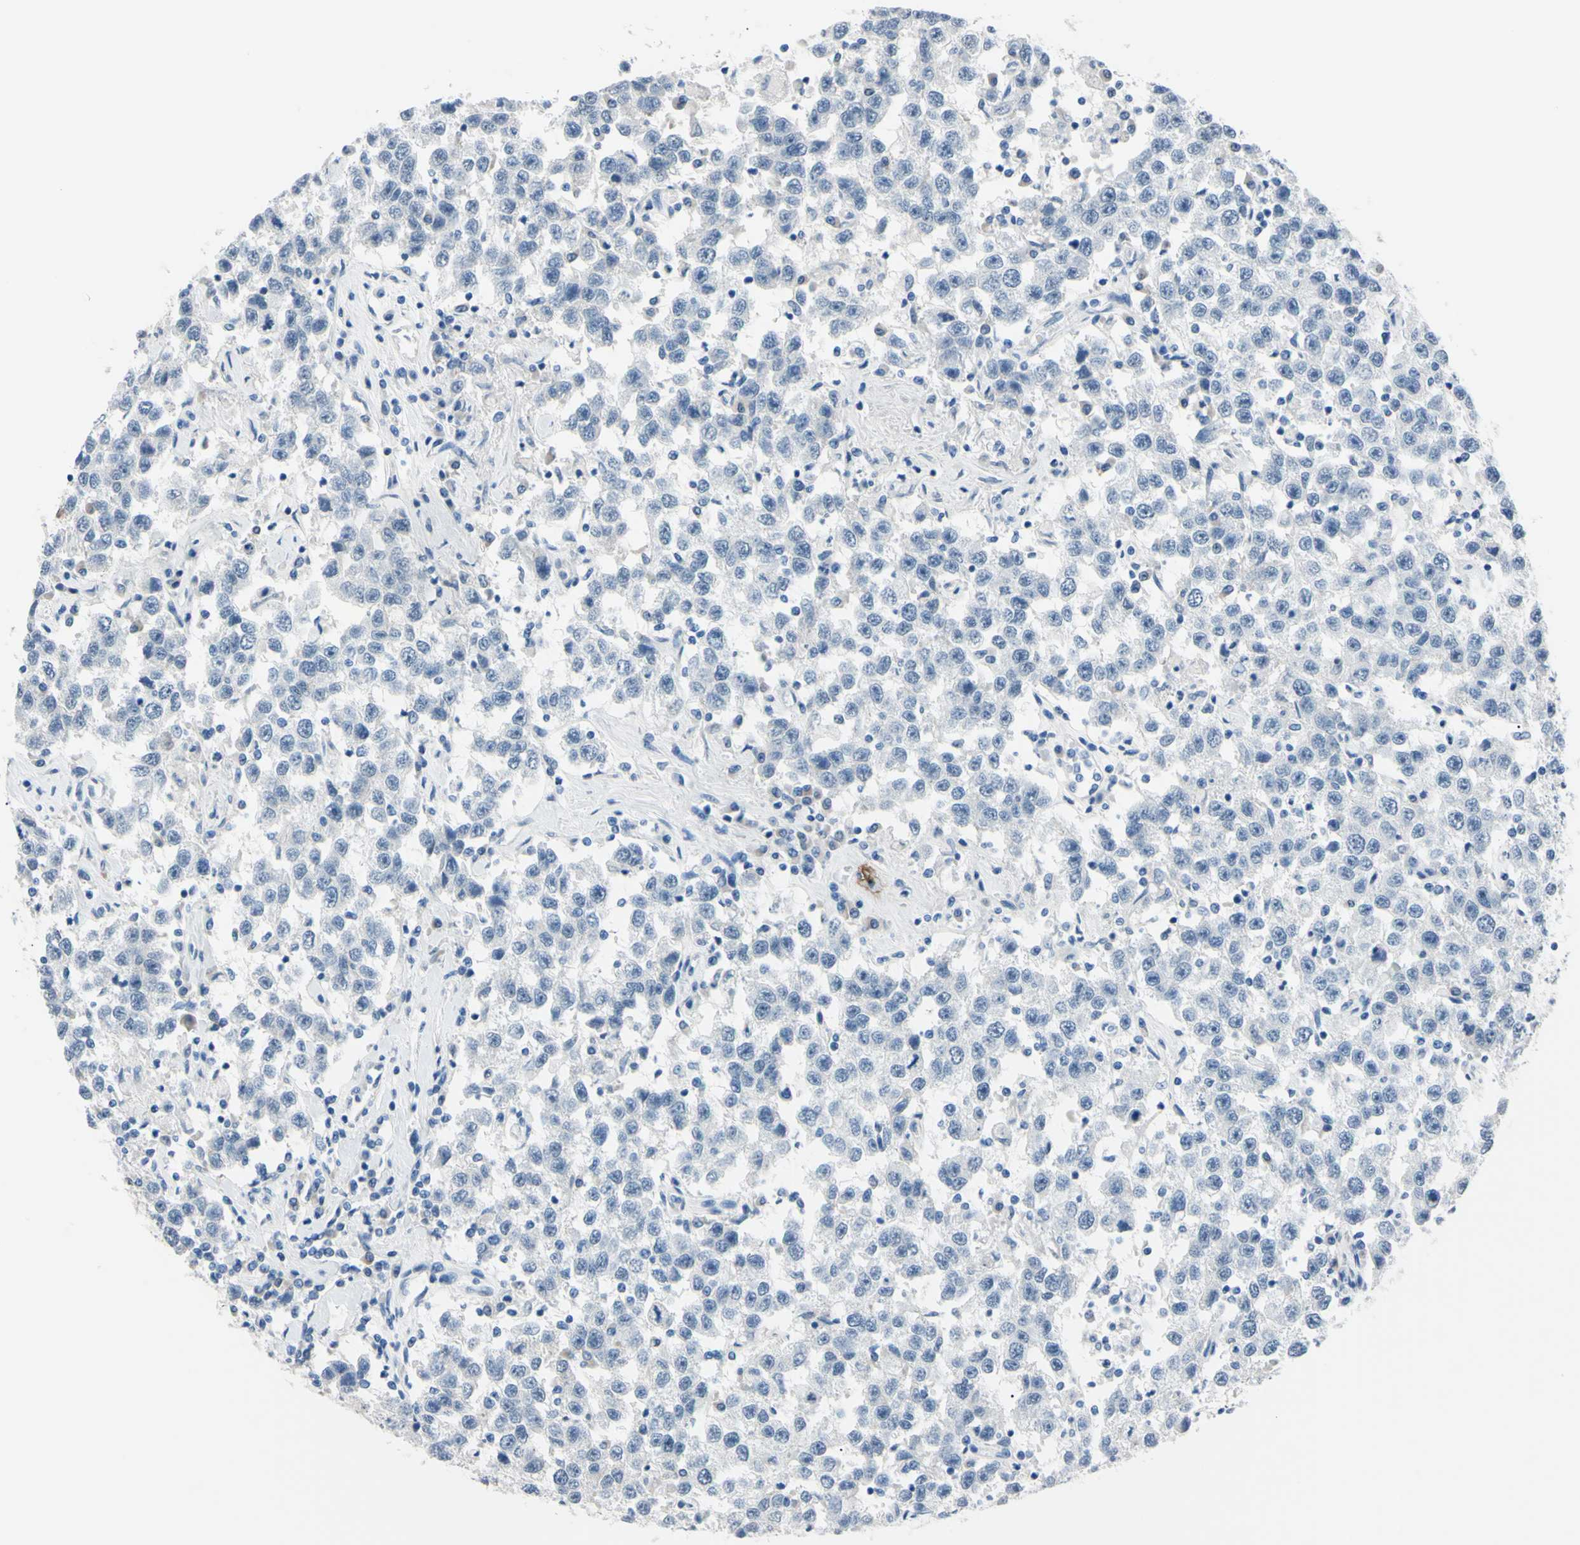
{"staining": {"intensity": "negative", "quantity": "none", "location": "none"}, "tissue": "testis cancer", "cell_type": "Tumor cells", "image_type": "cancer", "snomed": [{"axis": "morphology", "description": "Seminoma, NOS"}, {"axis": "topography", "description": "Testis"}], "caption": "Human testis seminoma stained for a protein using immunohistochemistry reveals no expression in tumor cells.", "gene": "NOL3", "patient": {"sex": "male", "age": 41}}